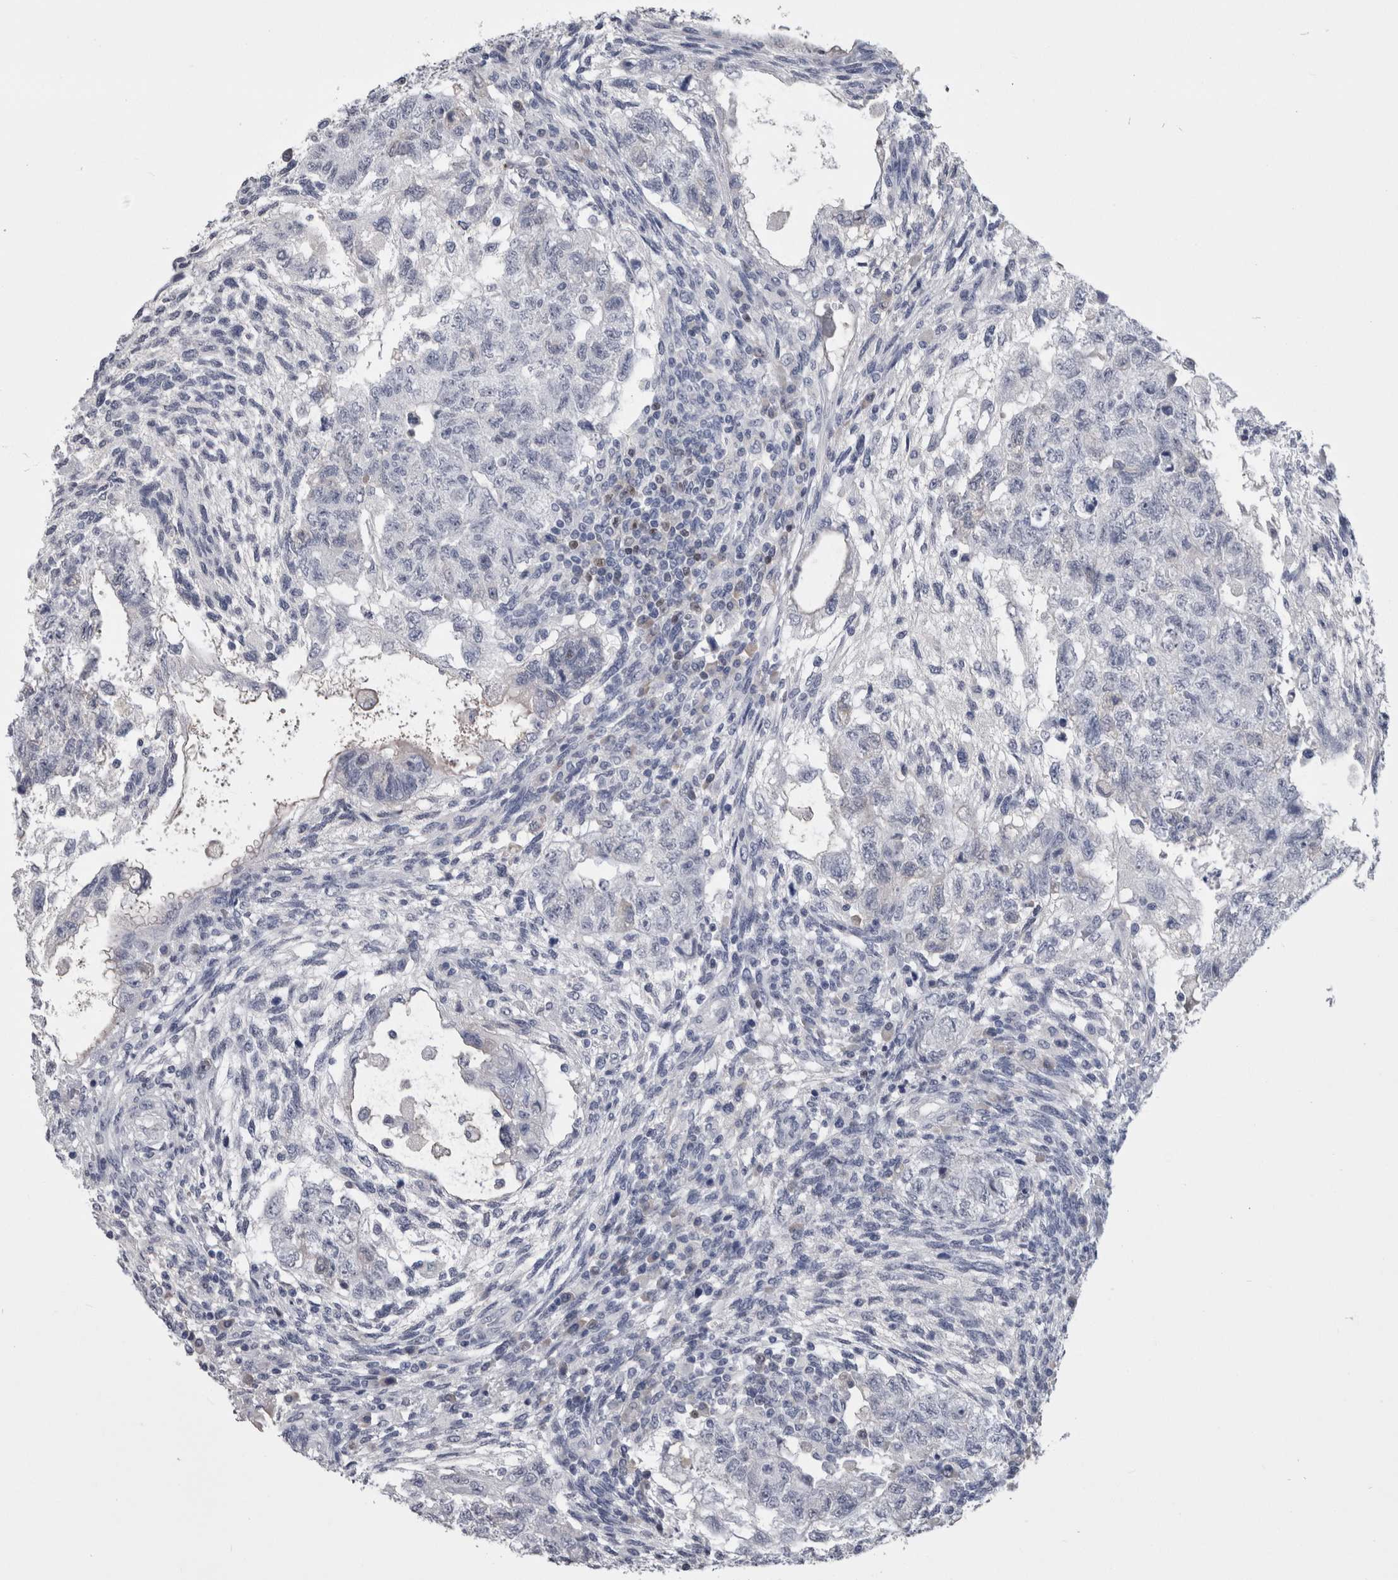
{"staining": {"intensity": "negative", "quantity": "none", "location": "none"}, "tissue": "testis cancer", "cell_type": "Tumor cells", "image_type": "cancer", "snomed": [{"axis": "morphology", "description": "Normal tissue, NOS"}, {"axis": "morphology", "description": "Carcinoma, Embryonal, NOS"}, {"axis": "topography", "description": "Testis"}], "caption": "Immunohistochemistry micrograph of neoplastic tissue: human testis cancer stained with DAB reveals no significant protein staining in tumor cells. The staining was performed using DAB to visualize the protein expression in brown, while the nuclei were stained in blue with hematoxylin (Magnification: 20x).", "gene": "PAX5", "patient": {"sex": "male", "age": 36}}